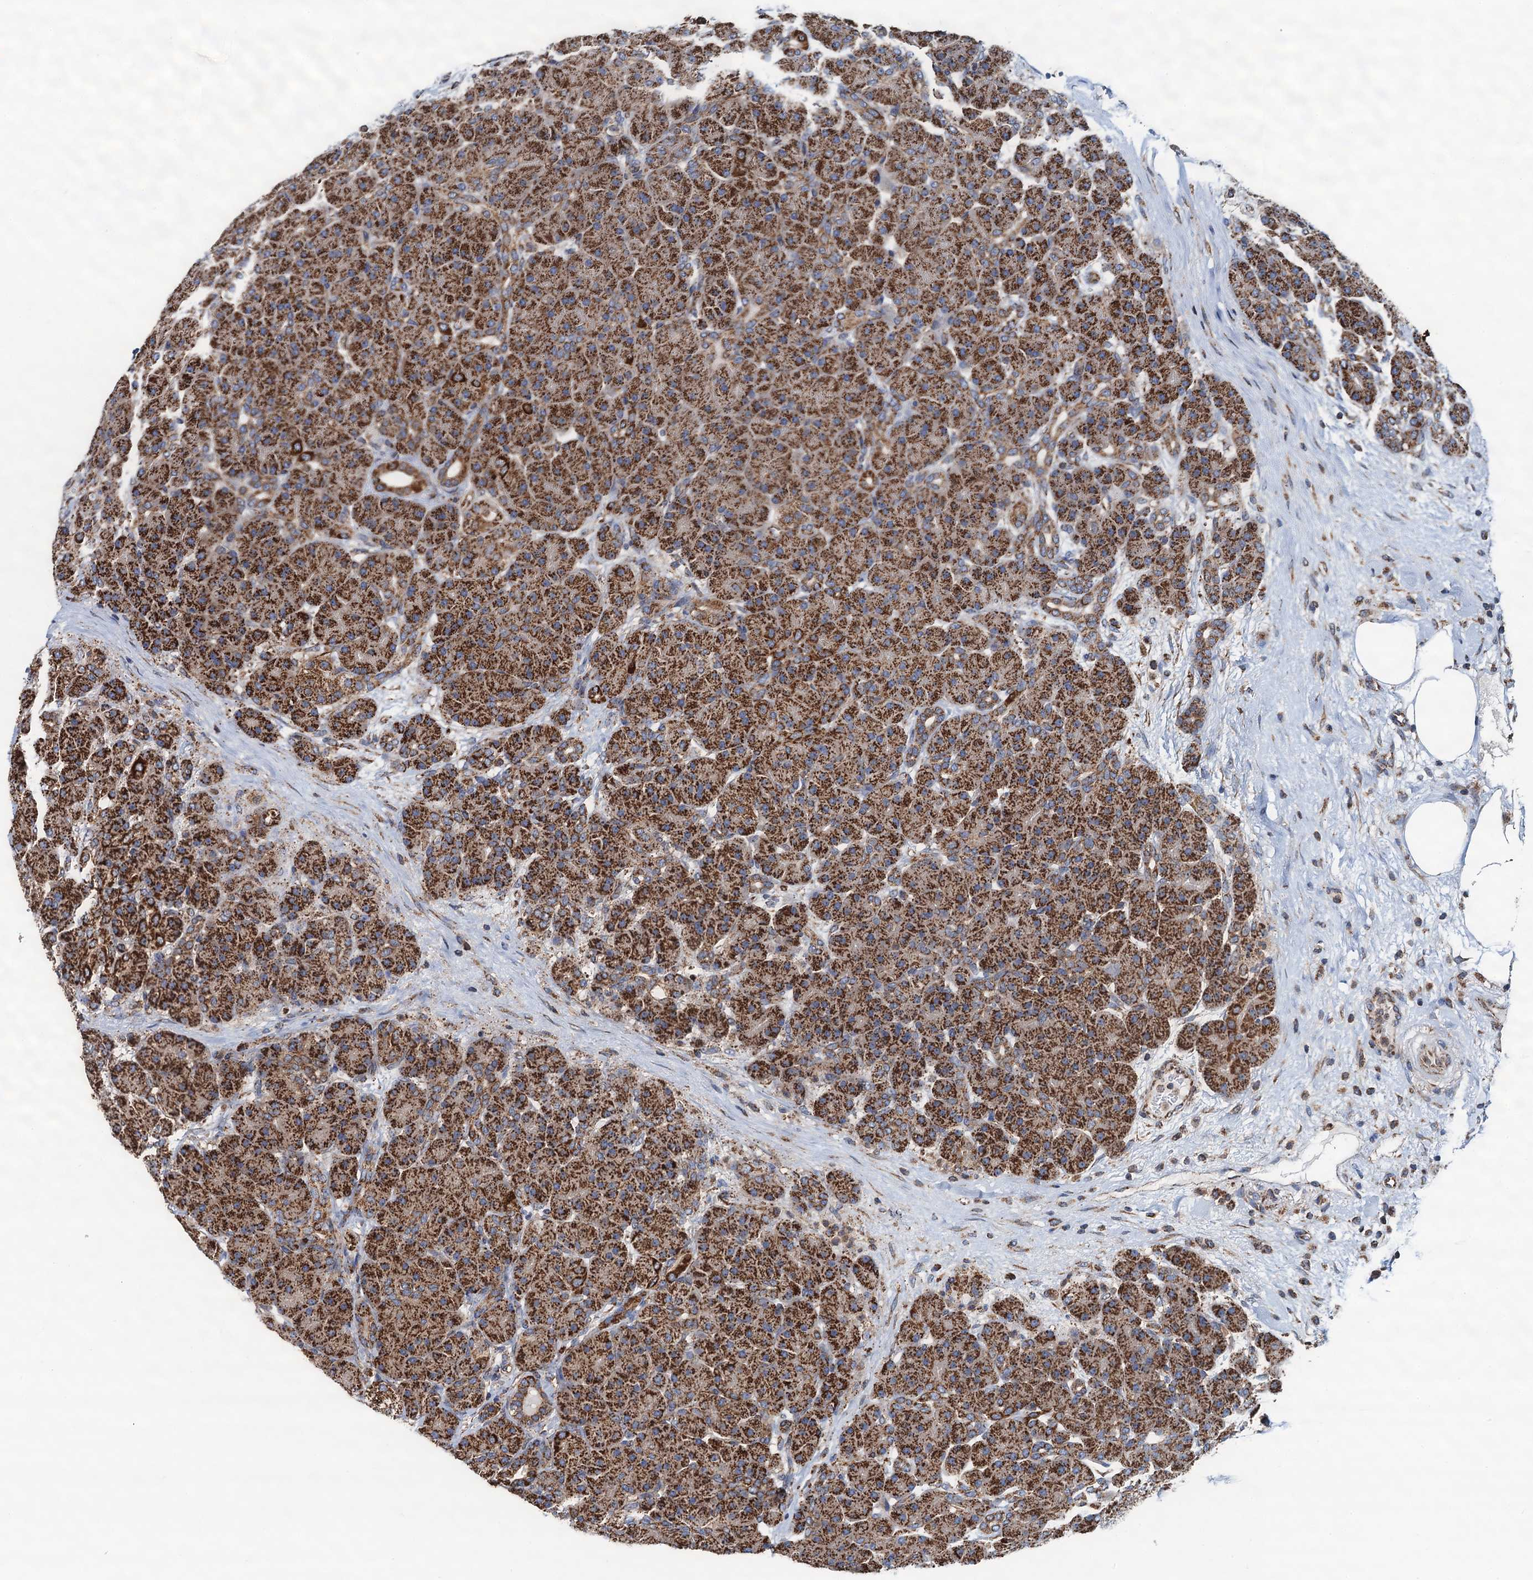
{"staining": {"intensity": "strong", "quantity": ">75%", "location": "cytoplasmic/membranous"}, "tissue": "pancreas", "cell_type": "Exocrine glandular cells", "image_type": "normal", "snomed": [{"axis": "morphology", "description": "Normal tissue, NOS"}, {"axis": "topography", "description": "Pancreas"}], "caption": "A high-resolution histopathology image shows immunohistochemistry (IHC) staining of normal pancreas, which shows strong cytoplasmic/membranous expression in approximately >75% of exocrine glandular cells.", "gene": "AAGAB", "patient": {"sex": "male", "age": 66}}